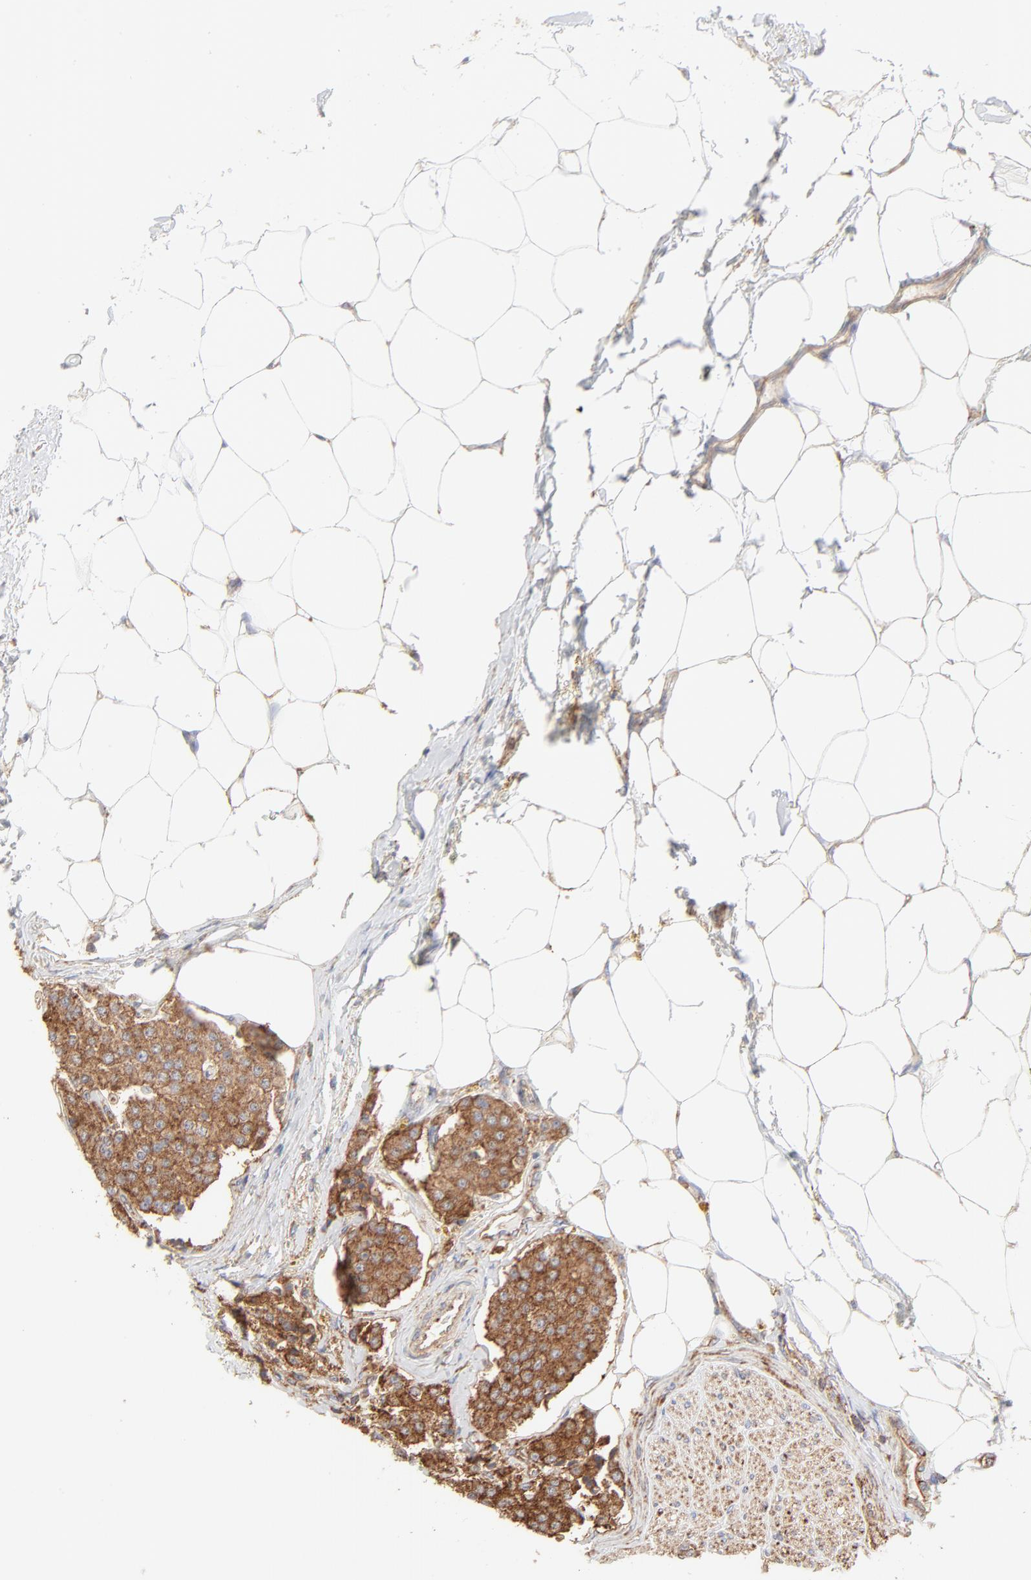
{"staining": {"intensity": "moderate", "quantity": ">75%", "location": "cytoplasmic/membranous"}, "tissue": "carcinoid", "cell_type": "Tumor cells", "image_type": "cancer", "snomed": [{"axis": "morphology", "description": "Carcinoid, malignant, NOS"}, {"axis": "topography", "description": "Colon"}], "caption": "Immunohistochemical staining of carcinoid exhibits moderate cytoplasmic/membranous protein positivity in about >75% of tumor cells.", "gene": "CLTB", "patient": {"sex": "female", "age": 61}}